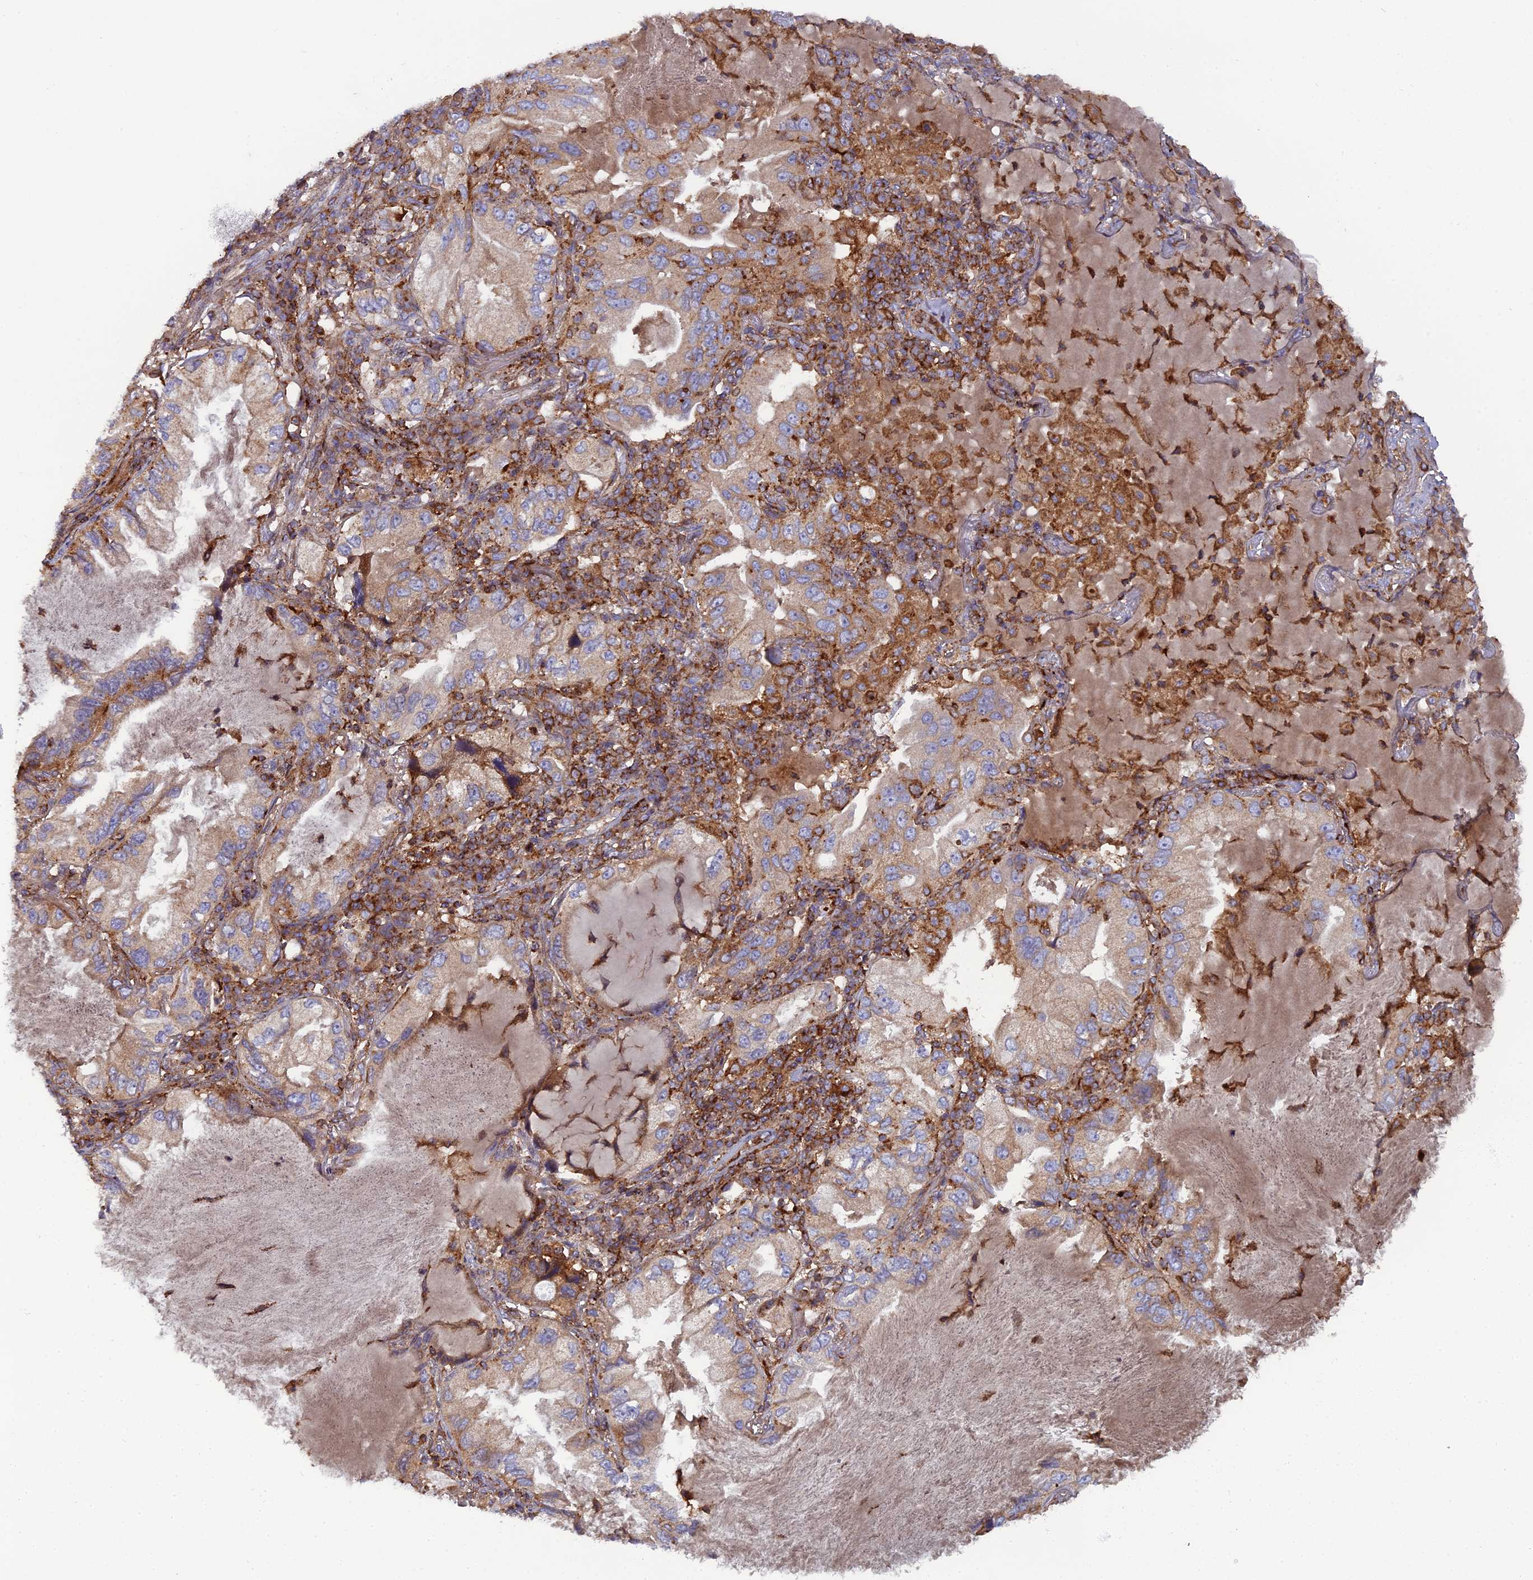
{"staining": {"intensity": "weak", "quantity": "<25%", "location": "cytoplasmic/membranous"}, "tissue": "lung cancer", "cell_type": "Tumor cells", "image_type": "cancer", "snomed": [{"axis": "morphology", "description": "Adenocarcinoma, NOS"}, {"axis": "topography", "description": "Lung"}], "caption": "This micrograph is of lung cancer (adenocarcinoma) stained with immunohistochemistry to label a protein in brown with the nuclei are counter-stained blue. There is no expression in tumor cells.", "gene": "LNPEP", "patient": {"sex": "female", "age": 69}}